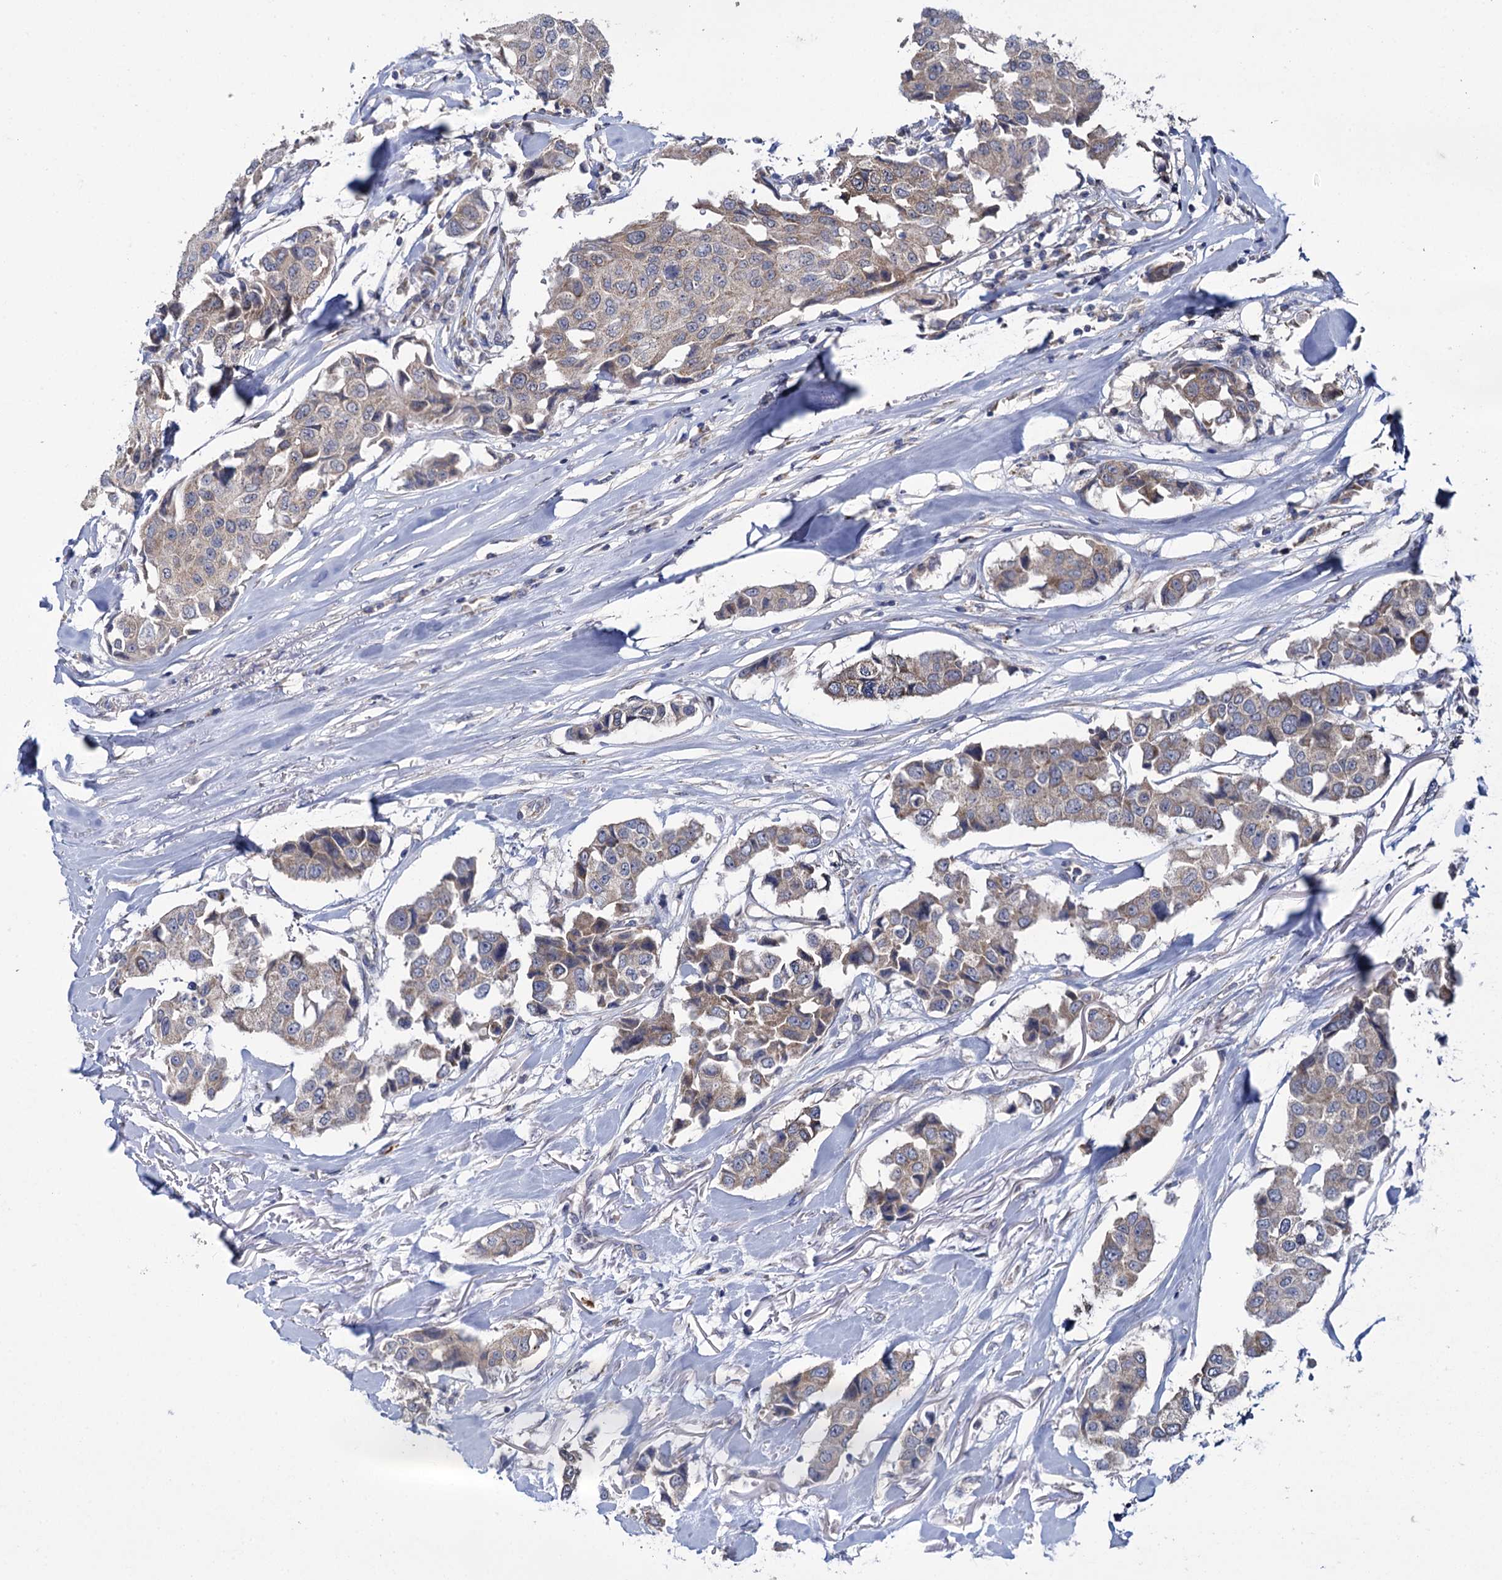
{"staining": {"intensity": "moderate", "quantity": ">75%", "location": "cytoplasmic/membranous"}, "tissue": "breast cancer", "cell_type": "Tumor cells", "image_type": "cancer", "snomed": [{"axis": "morphology", "description": "Duct carcinoma"}, {"axis": "topography", "description": "Breast"}], "caption": "There is medium levels of moderate cytoplasmic/membranous staining in tumor cells of invasive ductal carcinoma (breast), as demonstrated by immunohistochemical staining (brown color).", "gene": "GSTM2", "patient": {"sex": "female", "age": 80}}